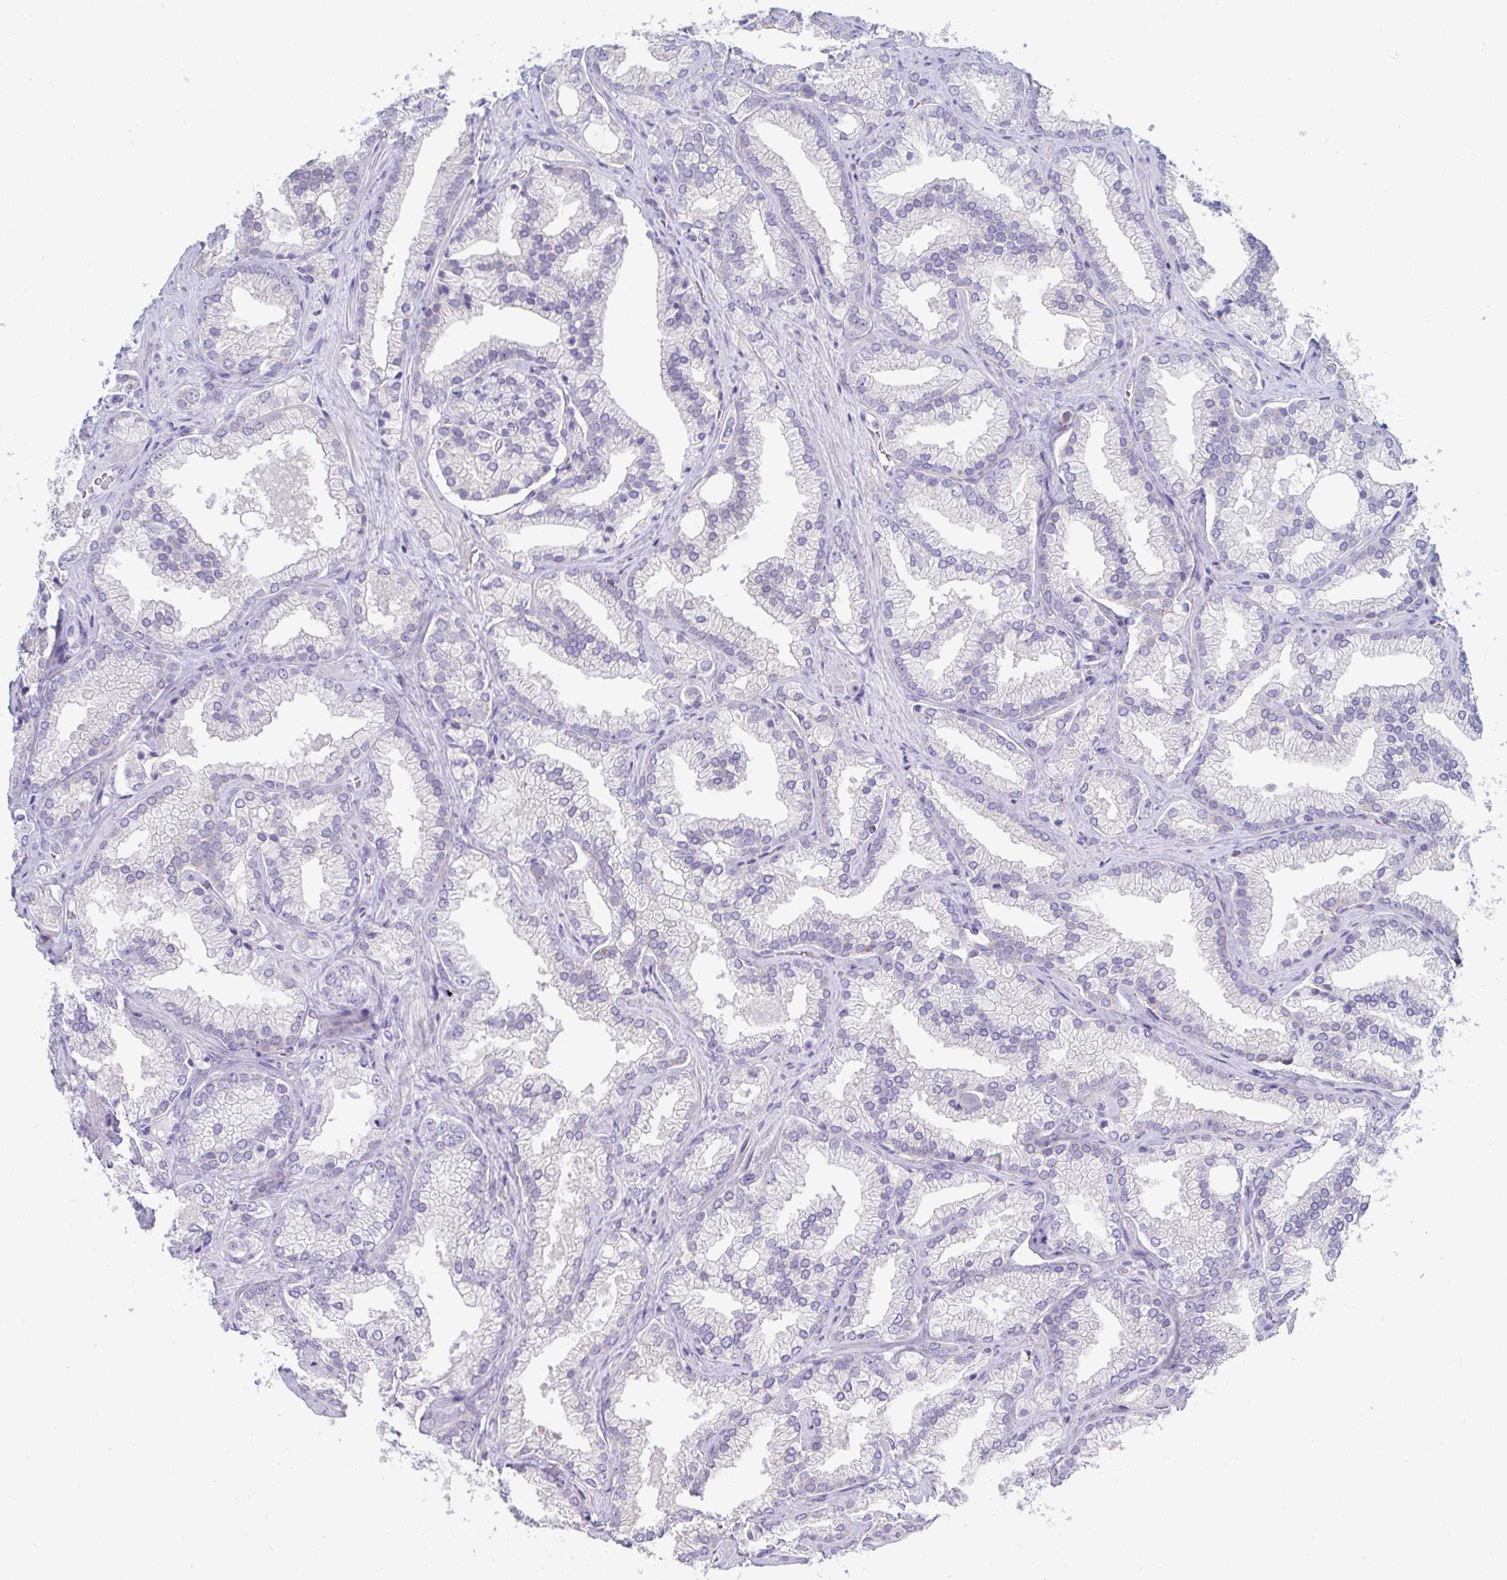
{"staining": {"intensity": "negative", "quantity": "none", "location": "none"}, "tissue": "prostate cancer", "cell_type": "Tumor cells", "image_type": "cancer", "snomed": [{"axis": "morphology", "description": "Adenocarcinoma, High grade"}, {"axis": "topography", "description": "Prostate"}], "caption": "Immunohistochemistry (IHC) micrograph of neoplastic tissue: human prostate adenocarcinoma (high-grade) stained with DAB reveals no significant protein expression in tumor cells.", "gene": "MGAM2", "patient": {"sex": "male", "age": 68}}